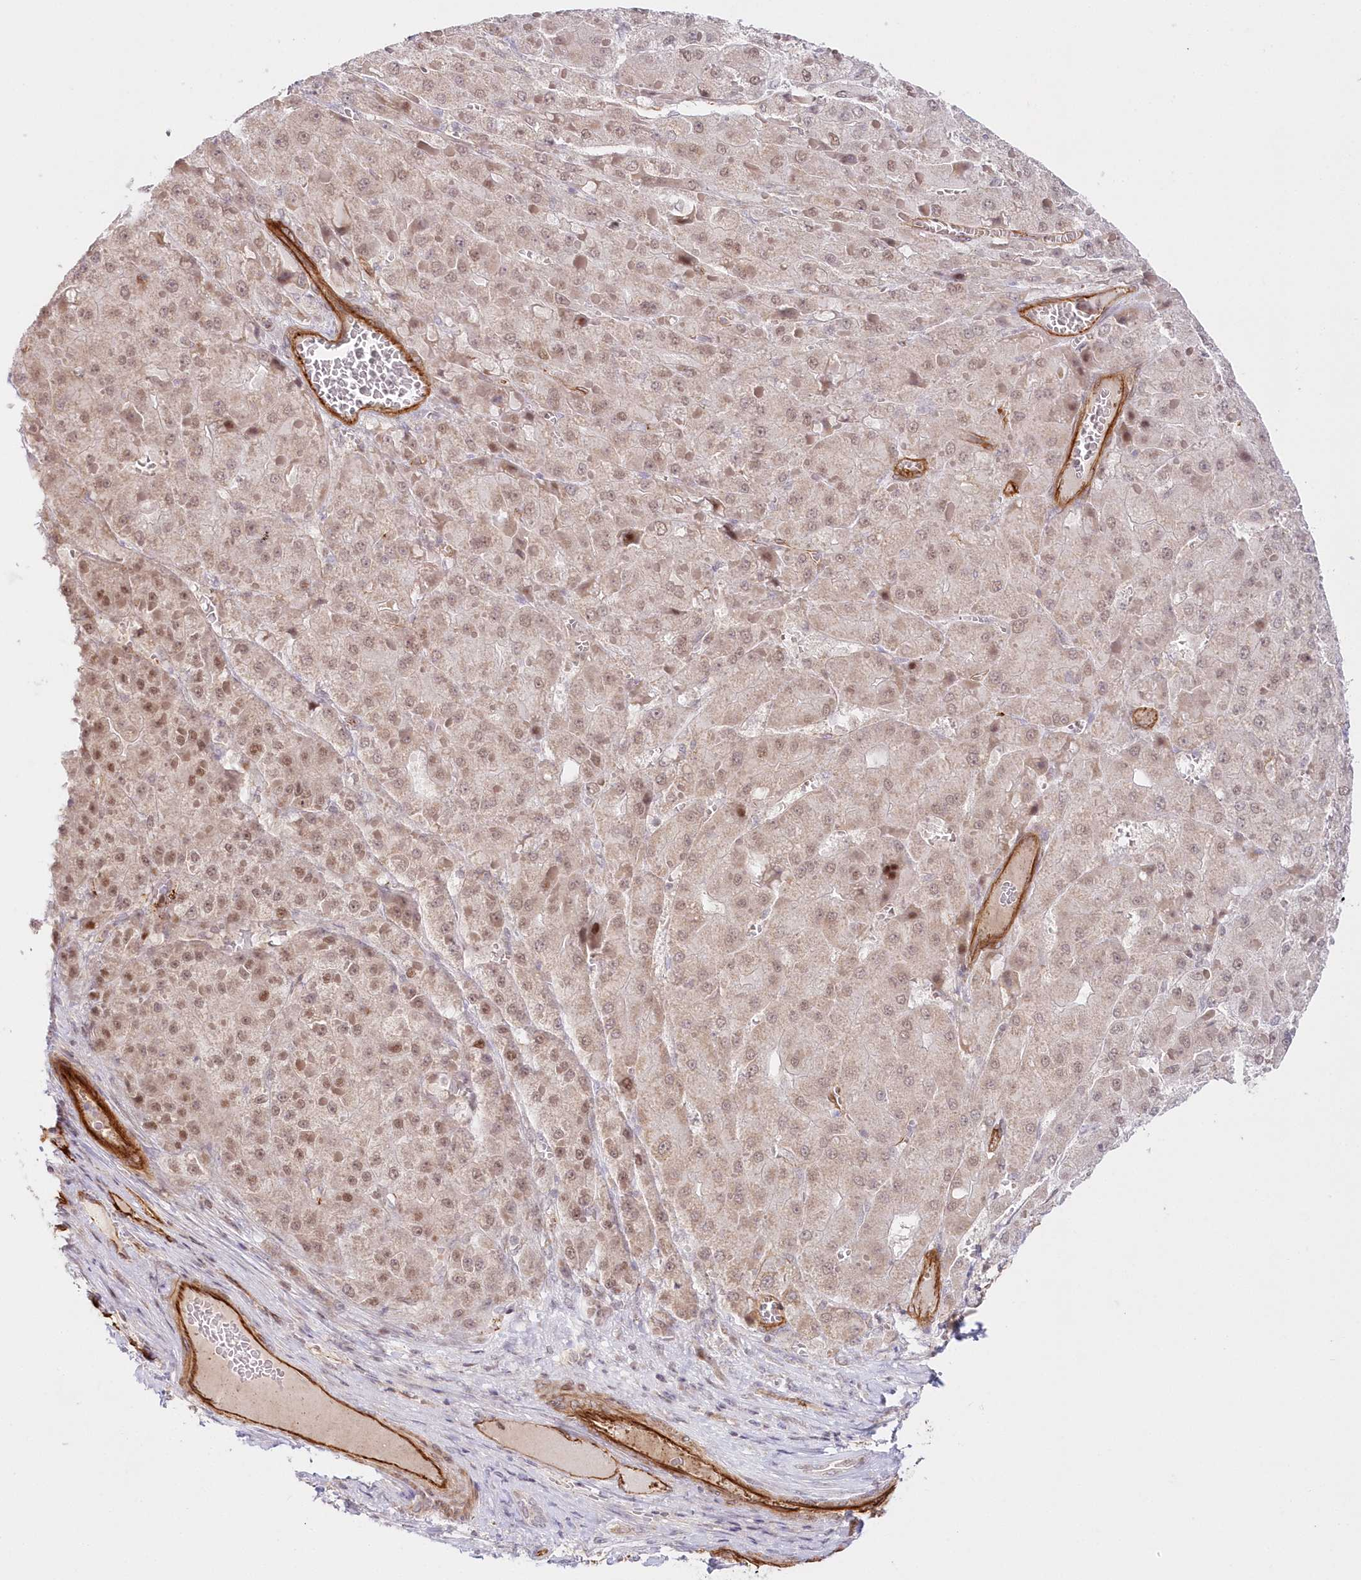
{"staining": {"intensity": "weak", "quantity": "25%-75%", "location": "cytoplasmic/membranous,nuclear"}, "tissue": "liver cancer", "cell_type": "Tumor cells", "image_type": "cancer", "snomed": [{"axis": "morphology", "description": "Carcinoma, Hepatocellular, NOS"}, {"axis": "topography", "description": "Liver"}], "caption": "The histopathology image reveals a brown stain indicating the presence of a protein in the cytoplasmic/membranous and nuclear of tumor cells in liver cancer.", "gene": "AFAP1L2", "patient": {"sex": "female", "age": 73}}